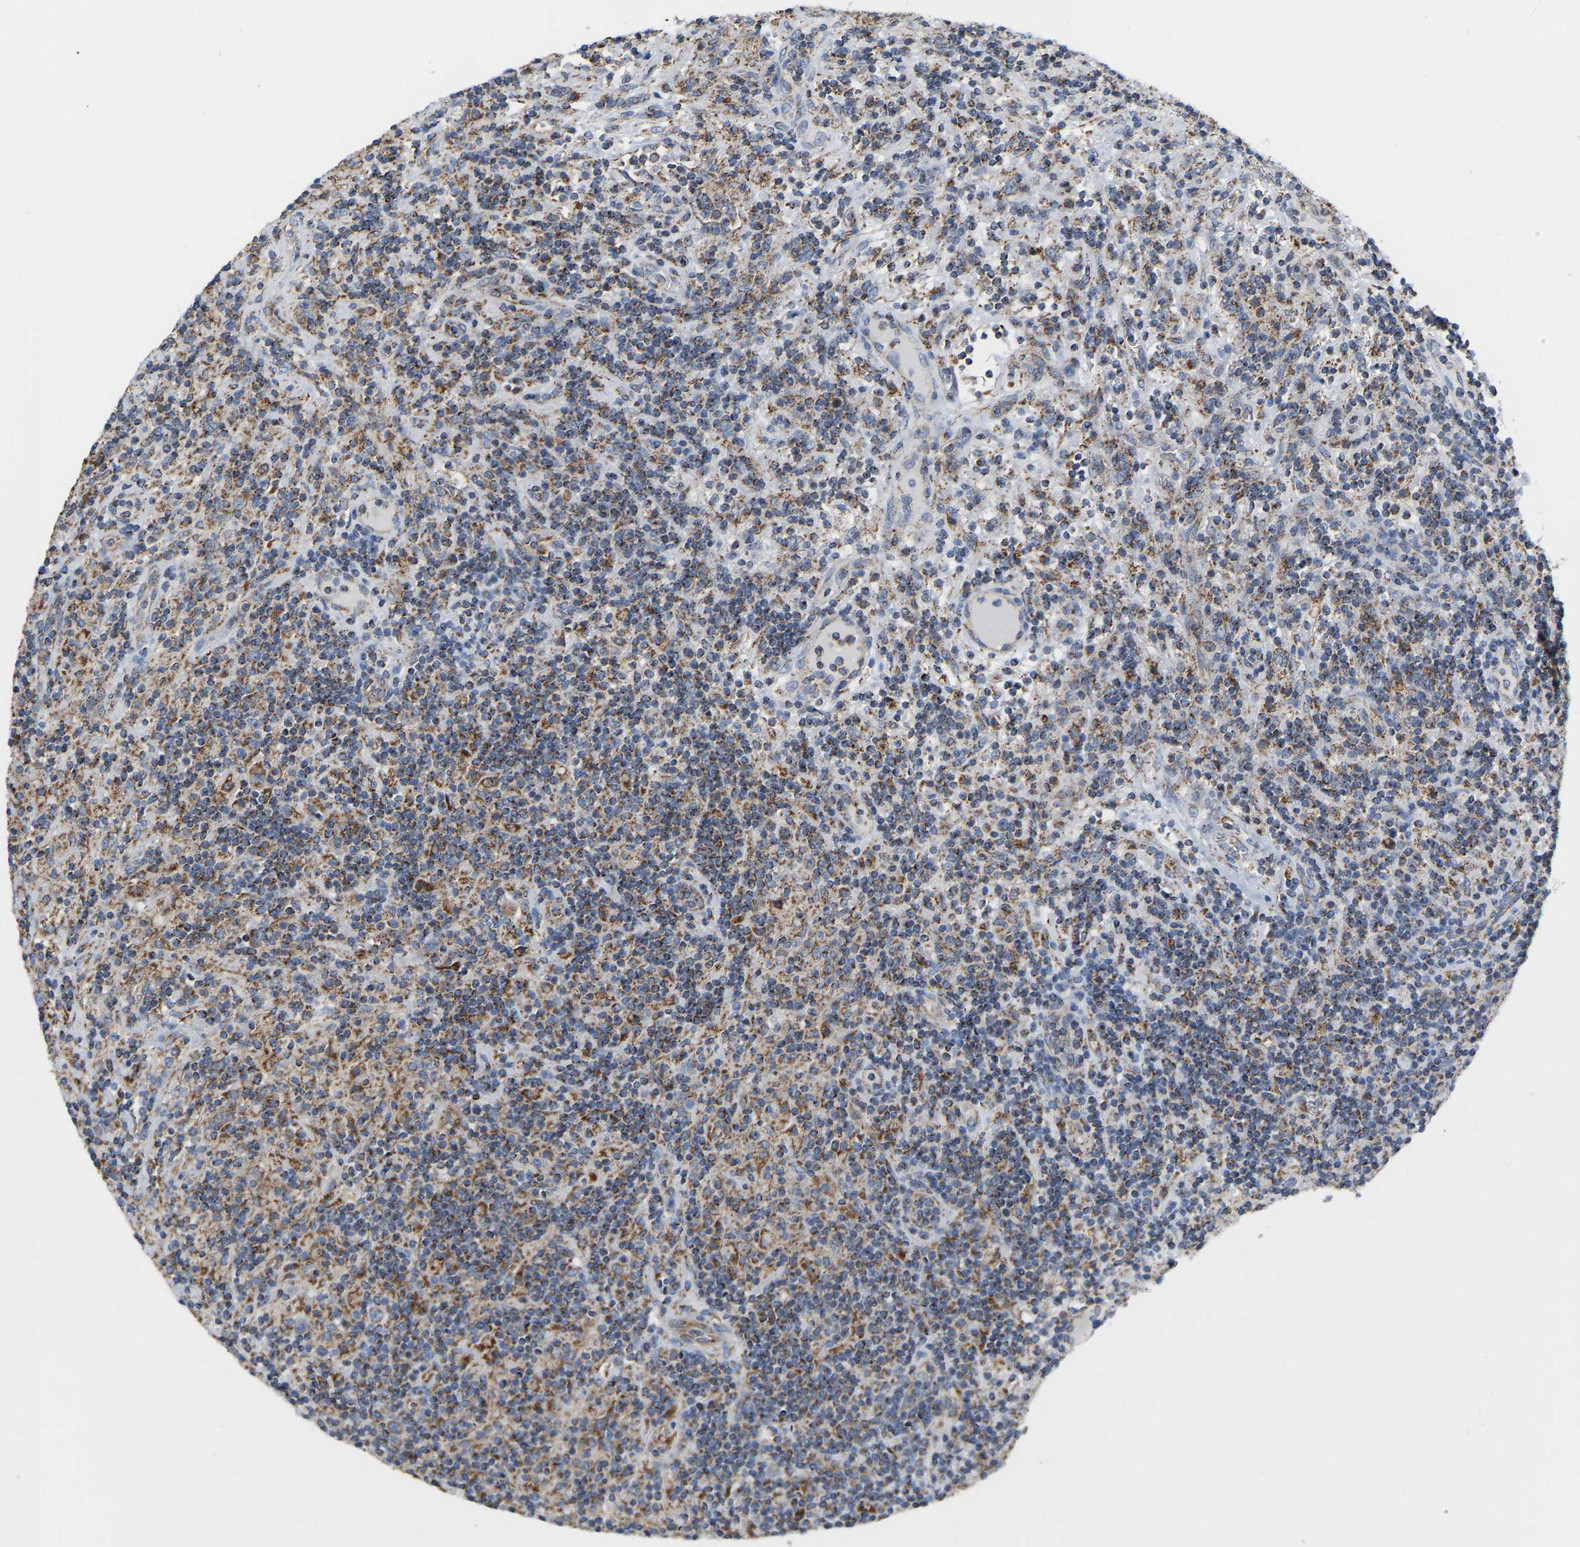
{"staining": {"intensity": "weak", "quantity": "25%-75%", "location": "cytoplasmic/membranous"}, "tissue": "lymphoma", "cell_type": "Tumor cells", "image_type": "cancer", "snomed": [{"axis": "morphology", "description": "Hodgkin's disease, NOS"}, {"axis": "topography", "description": "Lymph node"}], "caption": "The image reveals staining of lymphoma, revealing weak cytoplasmic/membranous protein staining (brown color) within tumor cells. Ihc stains the protein of interest in brown and the nuclei are stained blue.", "gene": "CBLB", "patient": {"sex": "male", "age": 70}}